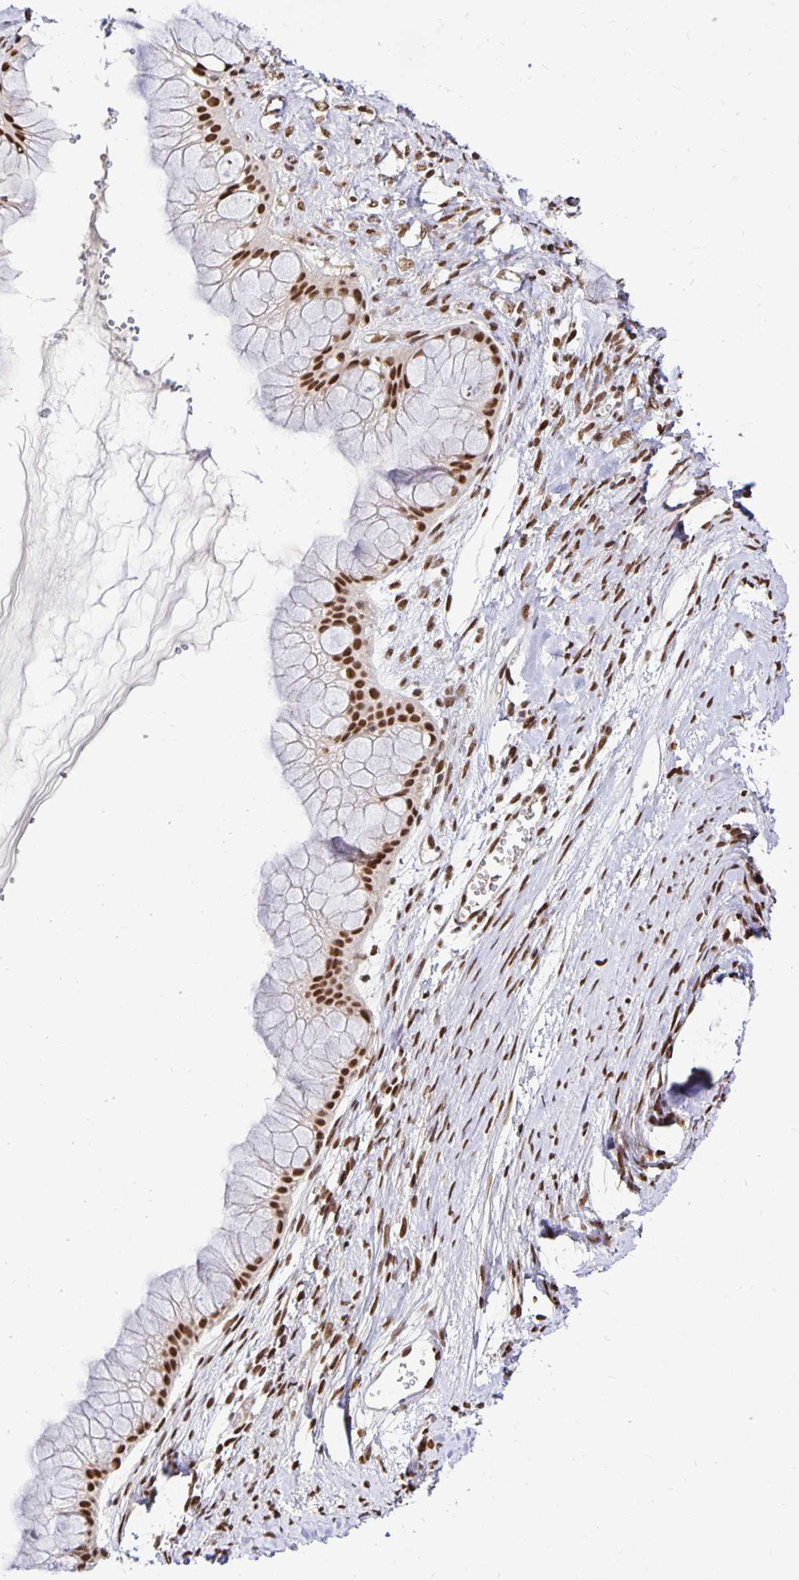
{"staining": {"intensity": "strong", "quantity": ">75%", "location": "nuclear"}, "tissue": "ovarian cancer", "cell_type": "Tumor cells", "image_type": "cancer", "snomed": [{"axis": "morphology", "description": "Cystadenocarcinoma, mucinous, NOS"}, {"axis": "topography", "description": "Ovary"}], "caption": "Ovarian cancer (mucinous cystadenocarcinoma) was stained to show a protein in brown. There is high levels of strong nuclear expression in approximately >75% of tumor cells.", "gene": "ZNF579", "patient": {"sex": "female", "age": 61}}